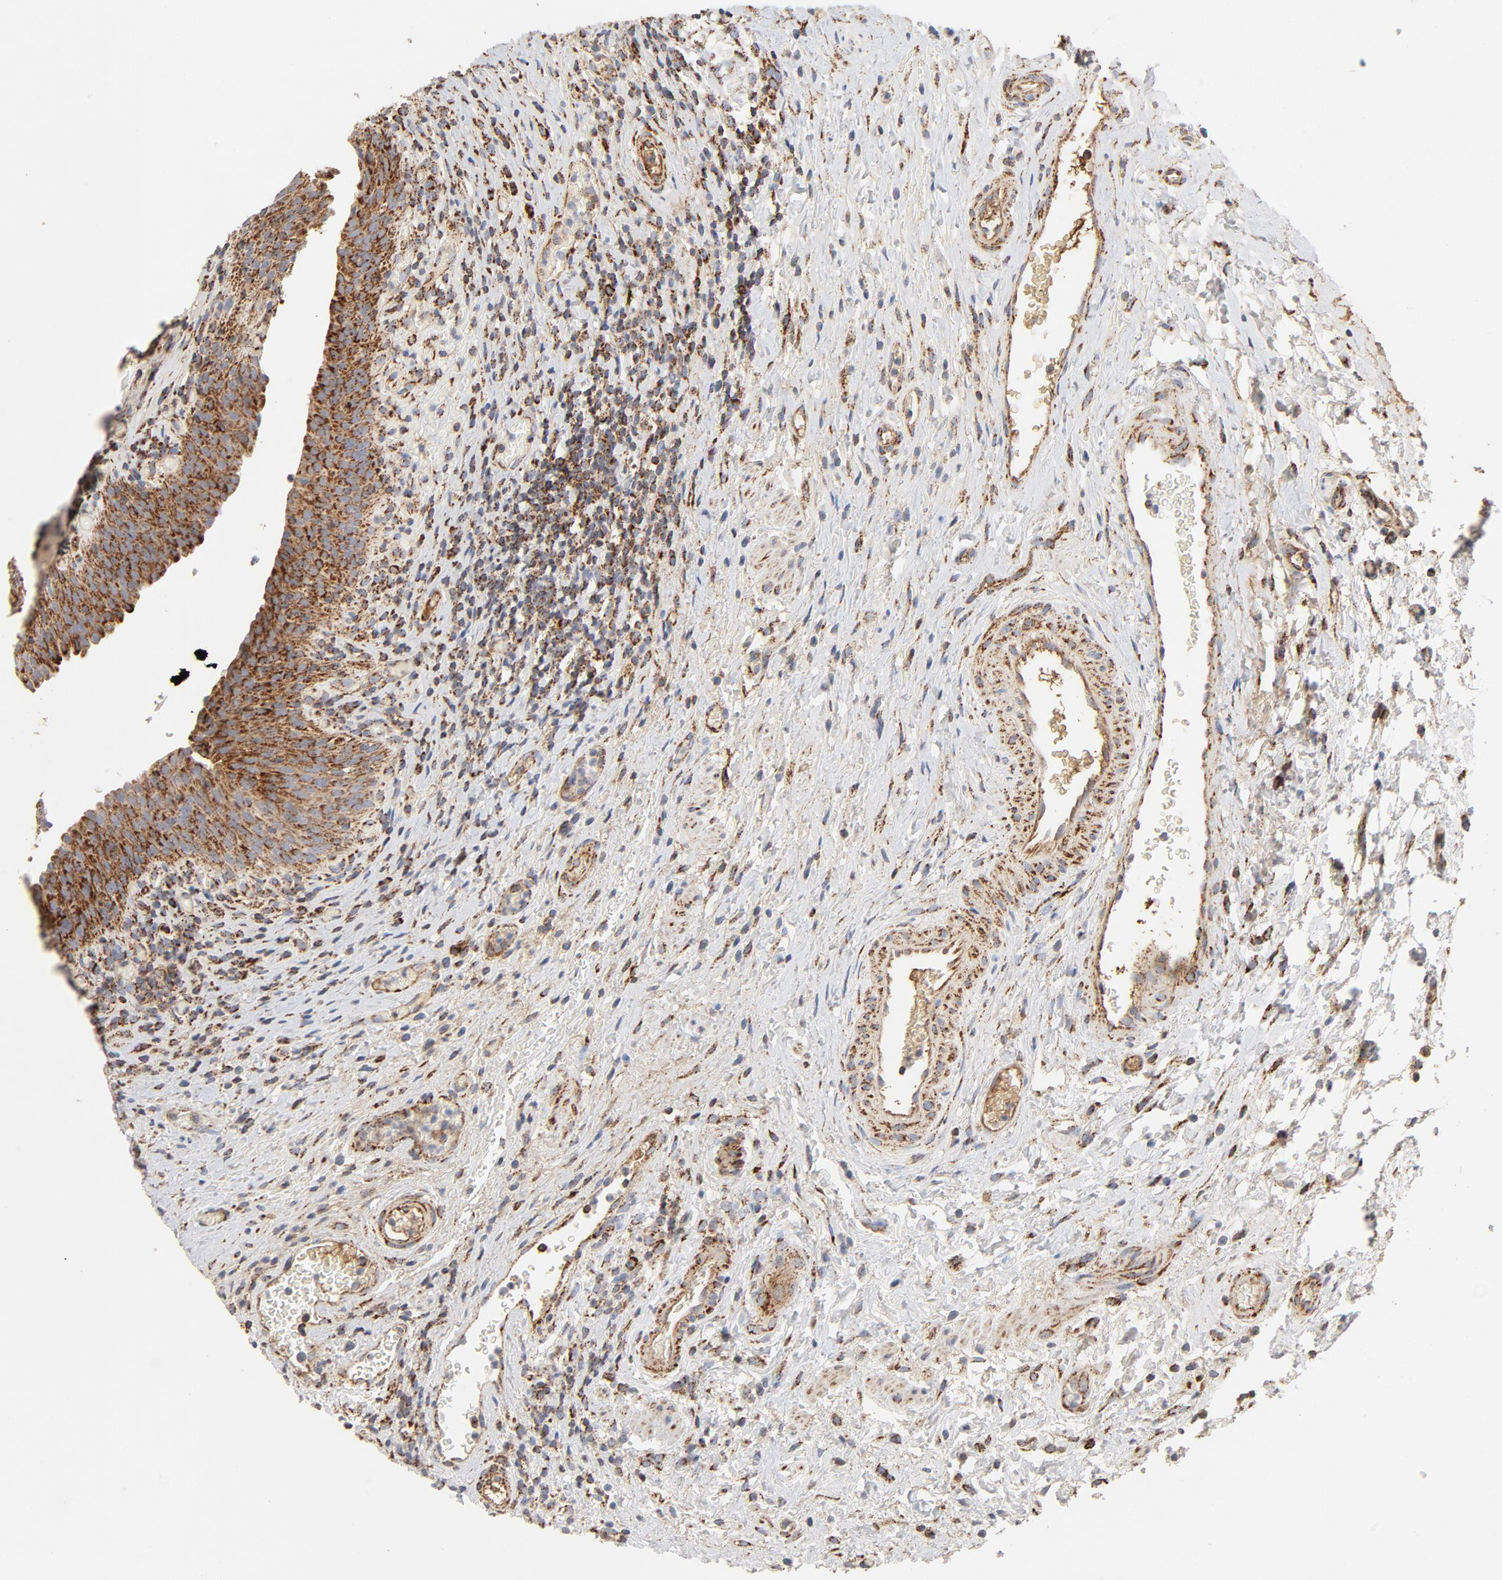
{"staining": {"intensity": "strong", "quantity": ">75%", "location": "cytoplasmic/membranous"}, "tissue": "urinary bladder", "cell_type": "Urothelial cells", "image_type": "normal", "snomed": [{"axis": "morphology", "description": "Normal tissue, NOS"}, {"axis": "morphology", "description": "Urothelial carcinoma, High grade"}, {"axis": "topography", "description": "Urinary bladder"}], "caption": "Immunohistochemical staining of unremarkable urinary bladder displays strong cytoplasmic/membranous protein positivity in about >75% of urothelial cells. The protein is shown in brown color, while the nuclei are stained blue.", "gene": "PCNX4", "patient": {"sex": "male", "age": 51}}